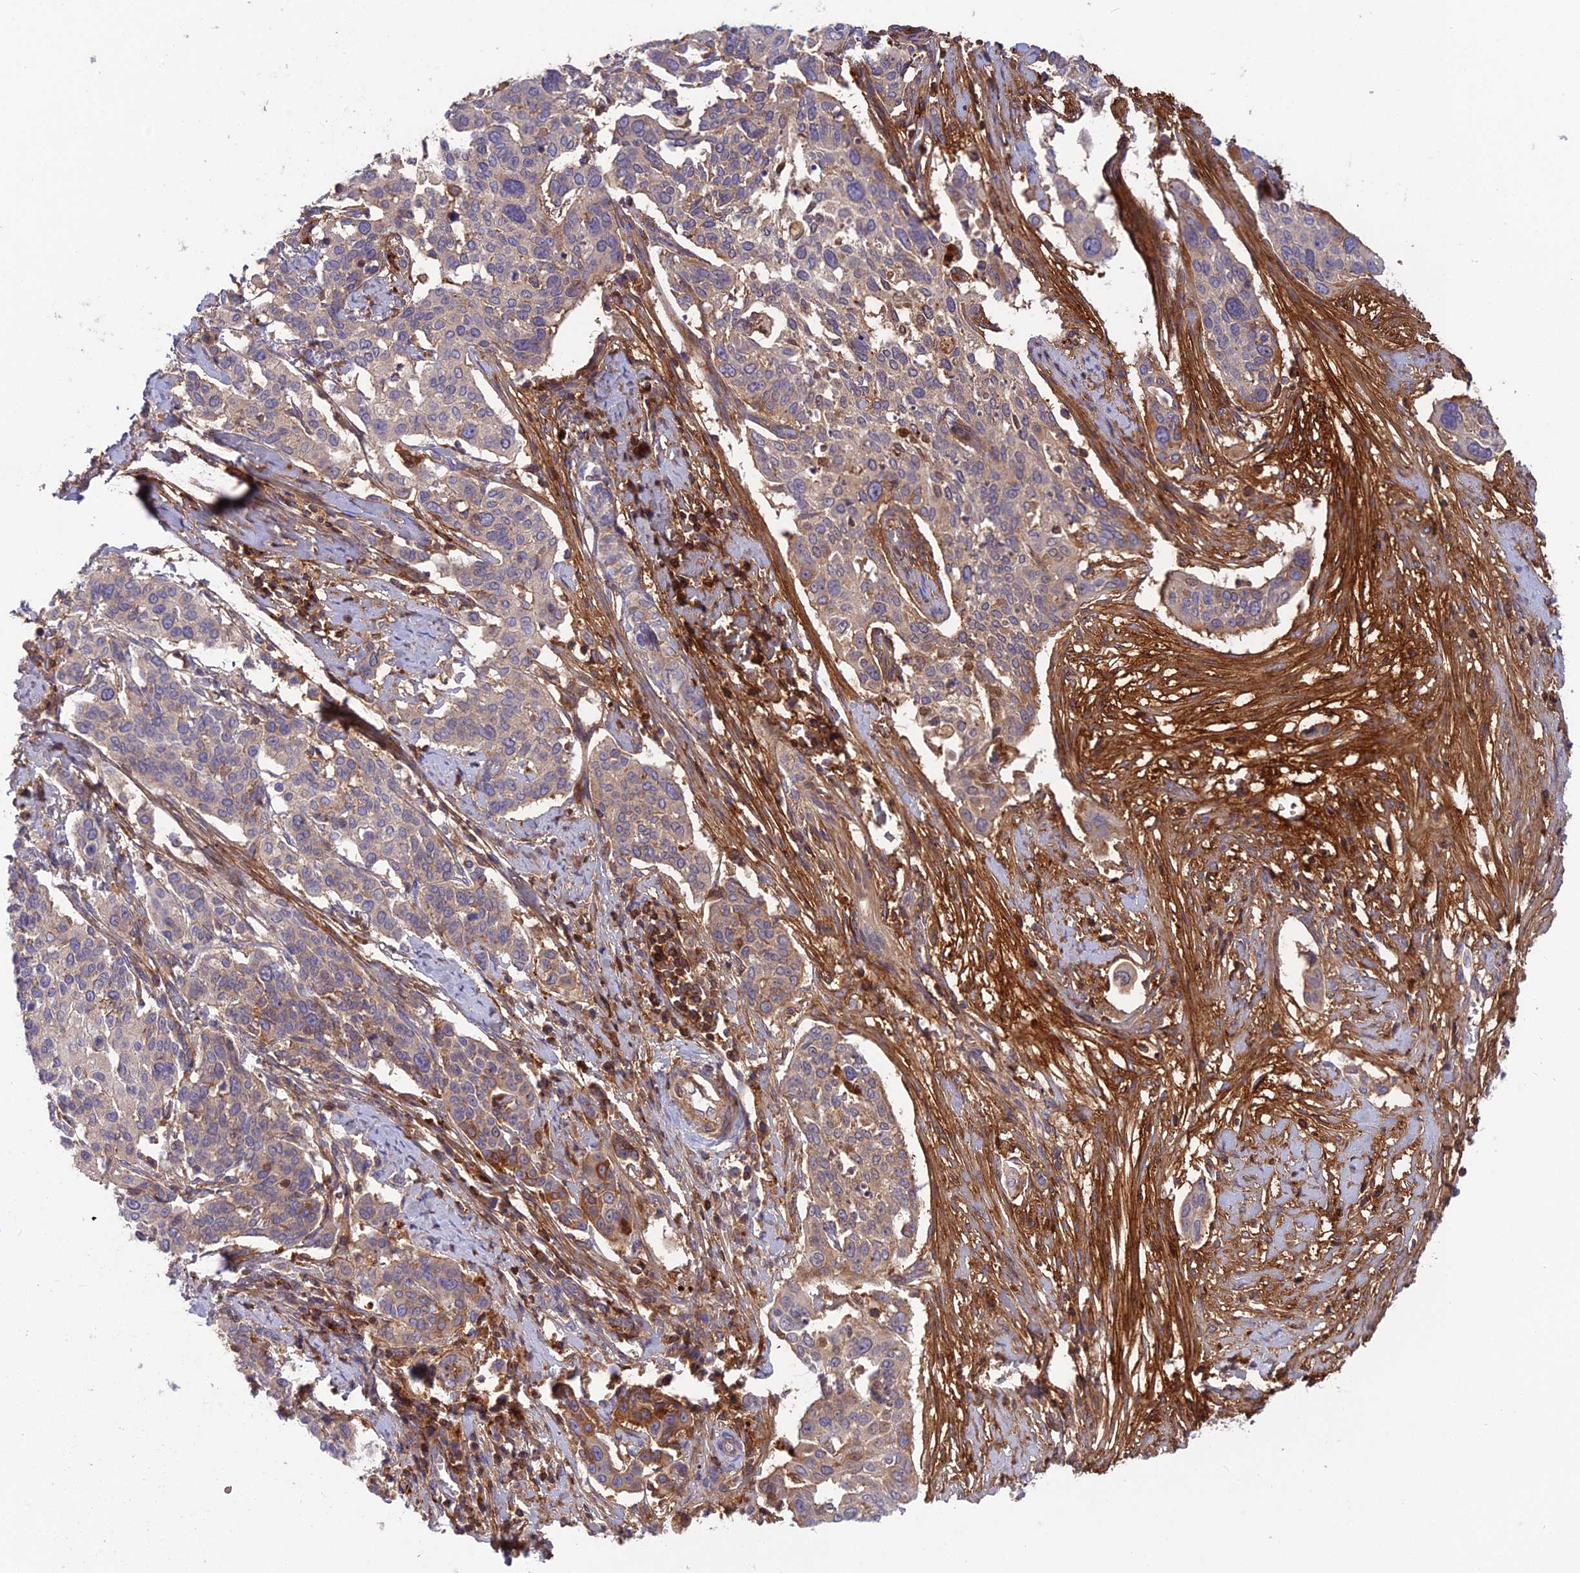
{"staining": {"intensity": "weak", "quantity": "<25%", "location": "cytoplasmic/membranous"}, "tissue": "cervical cancer", "cell_type": "Tumor cells", "image_type": "cancer", "snomed": [{"axis": "morphology", "description": "Squamous cell carcinoma, NOS"}, {"axis": "topography", "description": "Cervix"}], "caption": "An immunohistochemistry image of squamous cell carcinoma (cervical) is shown. There is no staining in tumor cells of squamous cell carcinoma (cervical).", "gene": "CPNE7", "patient": {"sex": "female", "age": 44}}